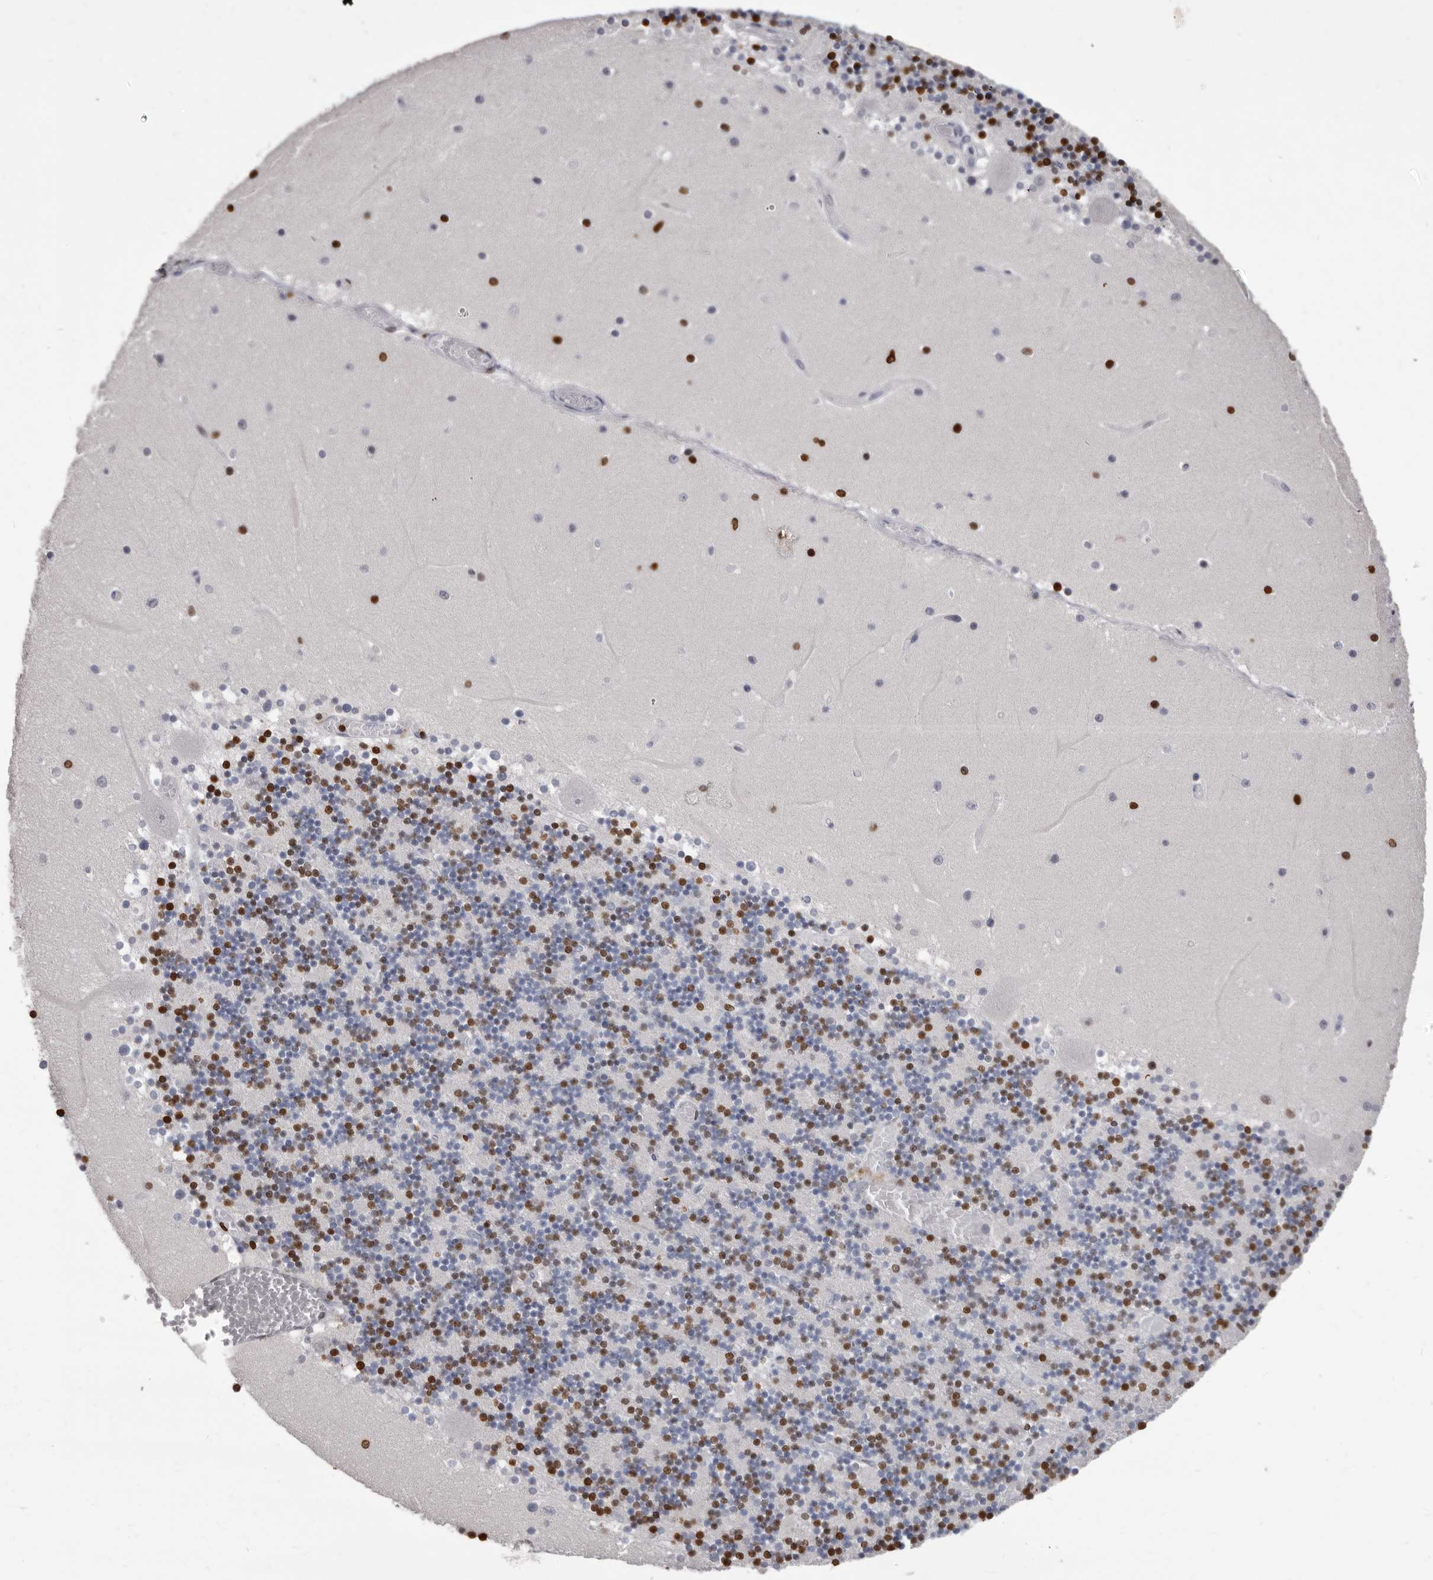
{"staining": {"intensity": "strong", "quantity": "25%-75%", "location": "nuclear"}, "tissue": "cerebellum", "cell_type": "Cells in granular layer", "image_type": "normal", "snomed": [{"axis": "morphology", "description": "Normal tissue, NOS"}, {"axis": "topography", "description": "Cerebellum"}], "caption": "This image shows immunohistochemistry (IHC) staining of normal cerebellum, with high strong nuclear staining in about 25%-75% of cells in granular layer.", "gene": "AHR", "patient": {"sex": "female", "age": 28}}